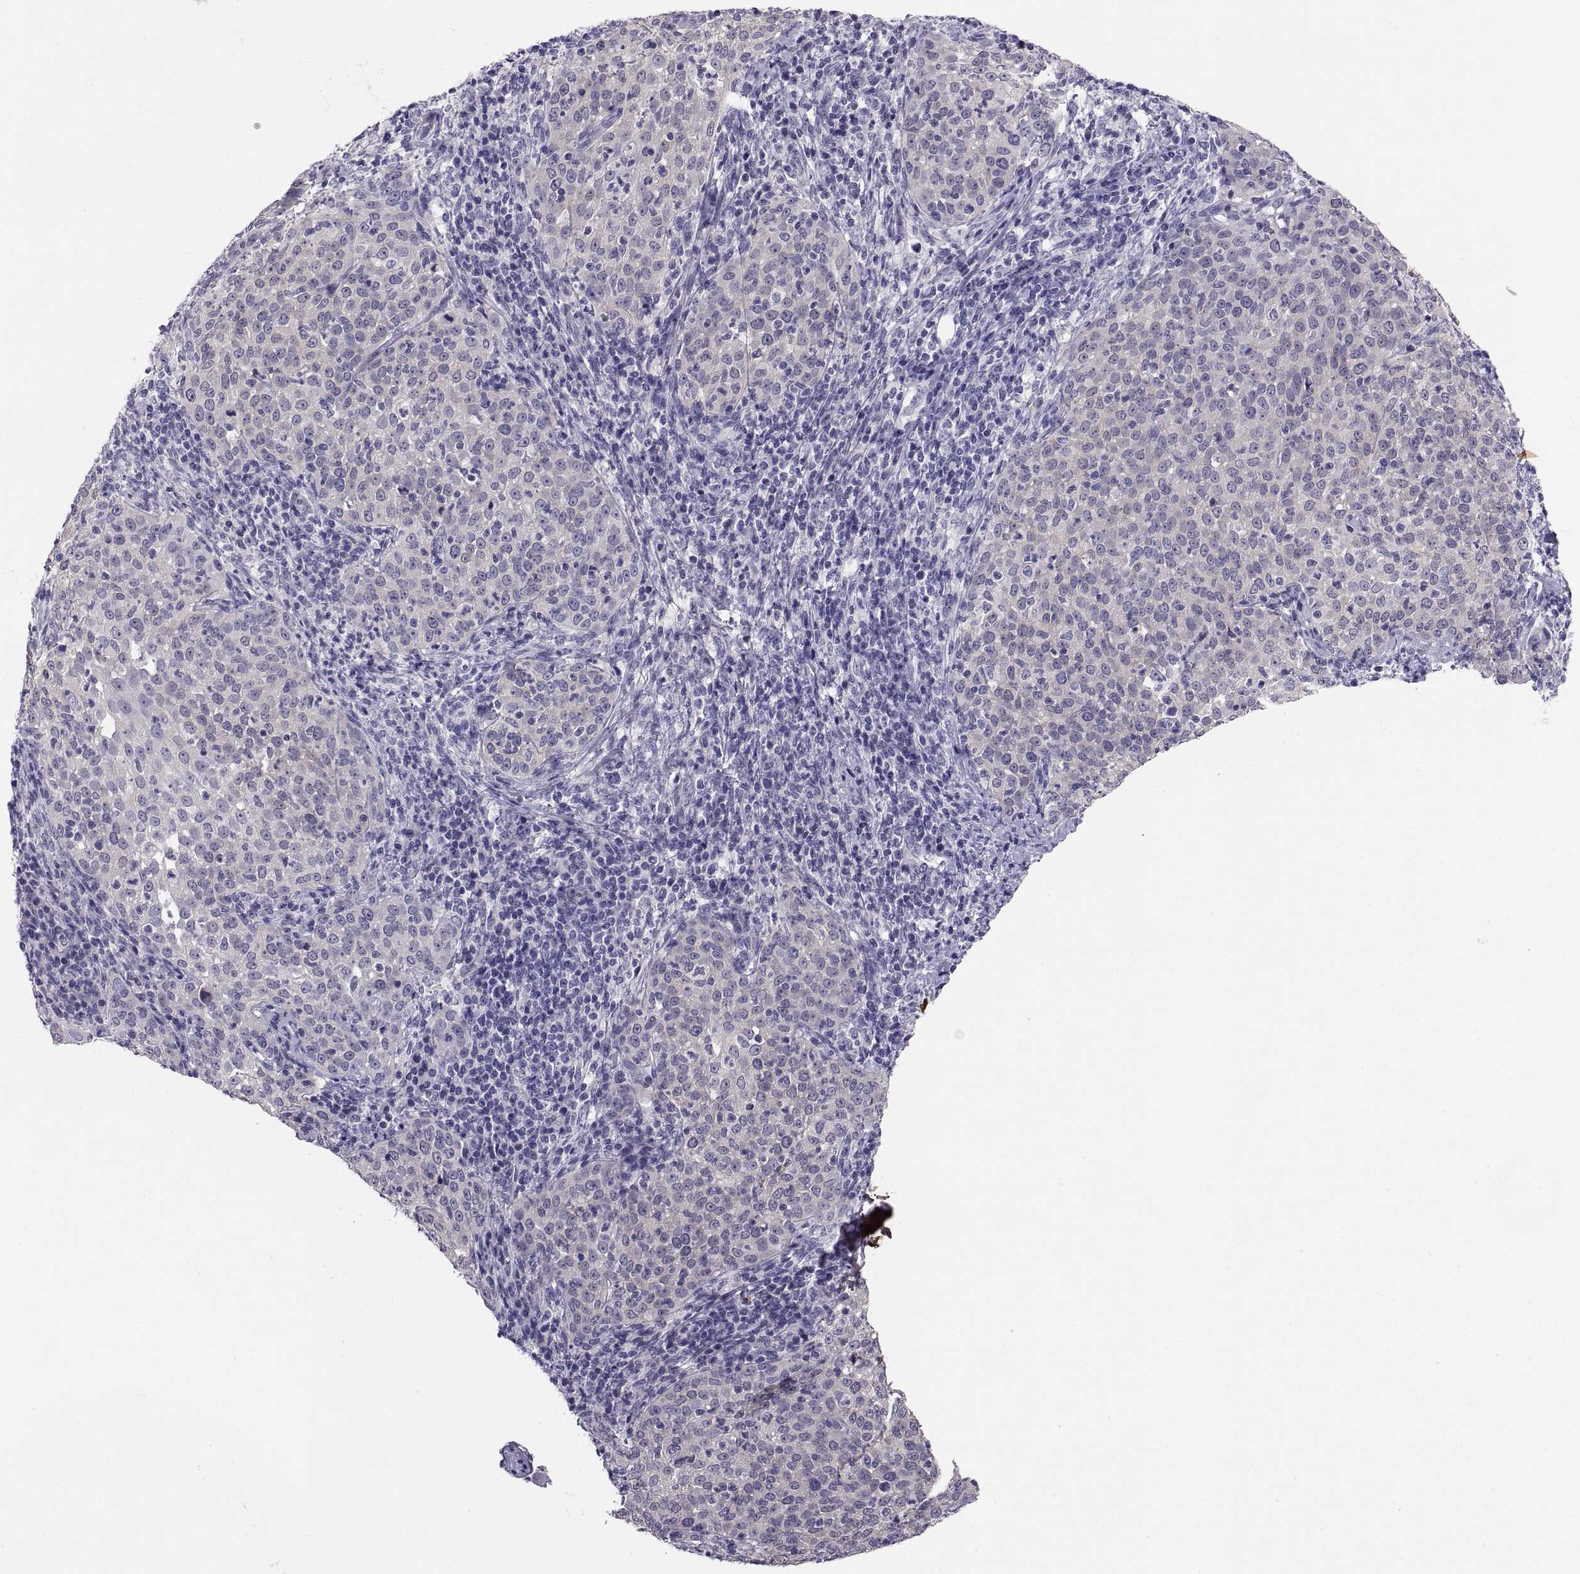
{"staining": {"intensity": "negative", "quantity": "none", "location": "none"}, "tissue": "cervical cancer", "cell_type": "Tumor cells", "image_type": "cancer", "snomed": [{"axis": "morphology", "description": "Squamous cell carcinoma, NOS"}, {"axis": "topography", "description": "Cervix"}], "caption": "DAB (3,3'-diaminobenzidine) immunohistochemical staining of human squamous cell carcinoma (cervical) reveals no significant expression in tumor cells. (Stains: DAB IHC with hematoxylin counter stain, Microscopy: brightfield microscopy at high magnification).", "gene": "STRC", "patient": {"sex": "female", "age": 51}}